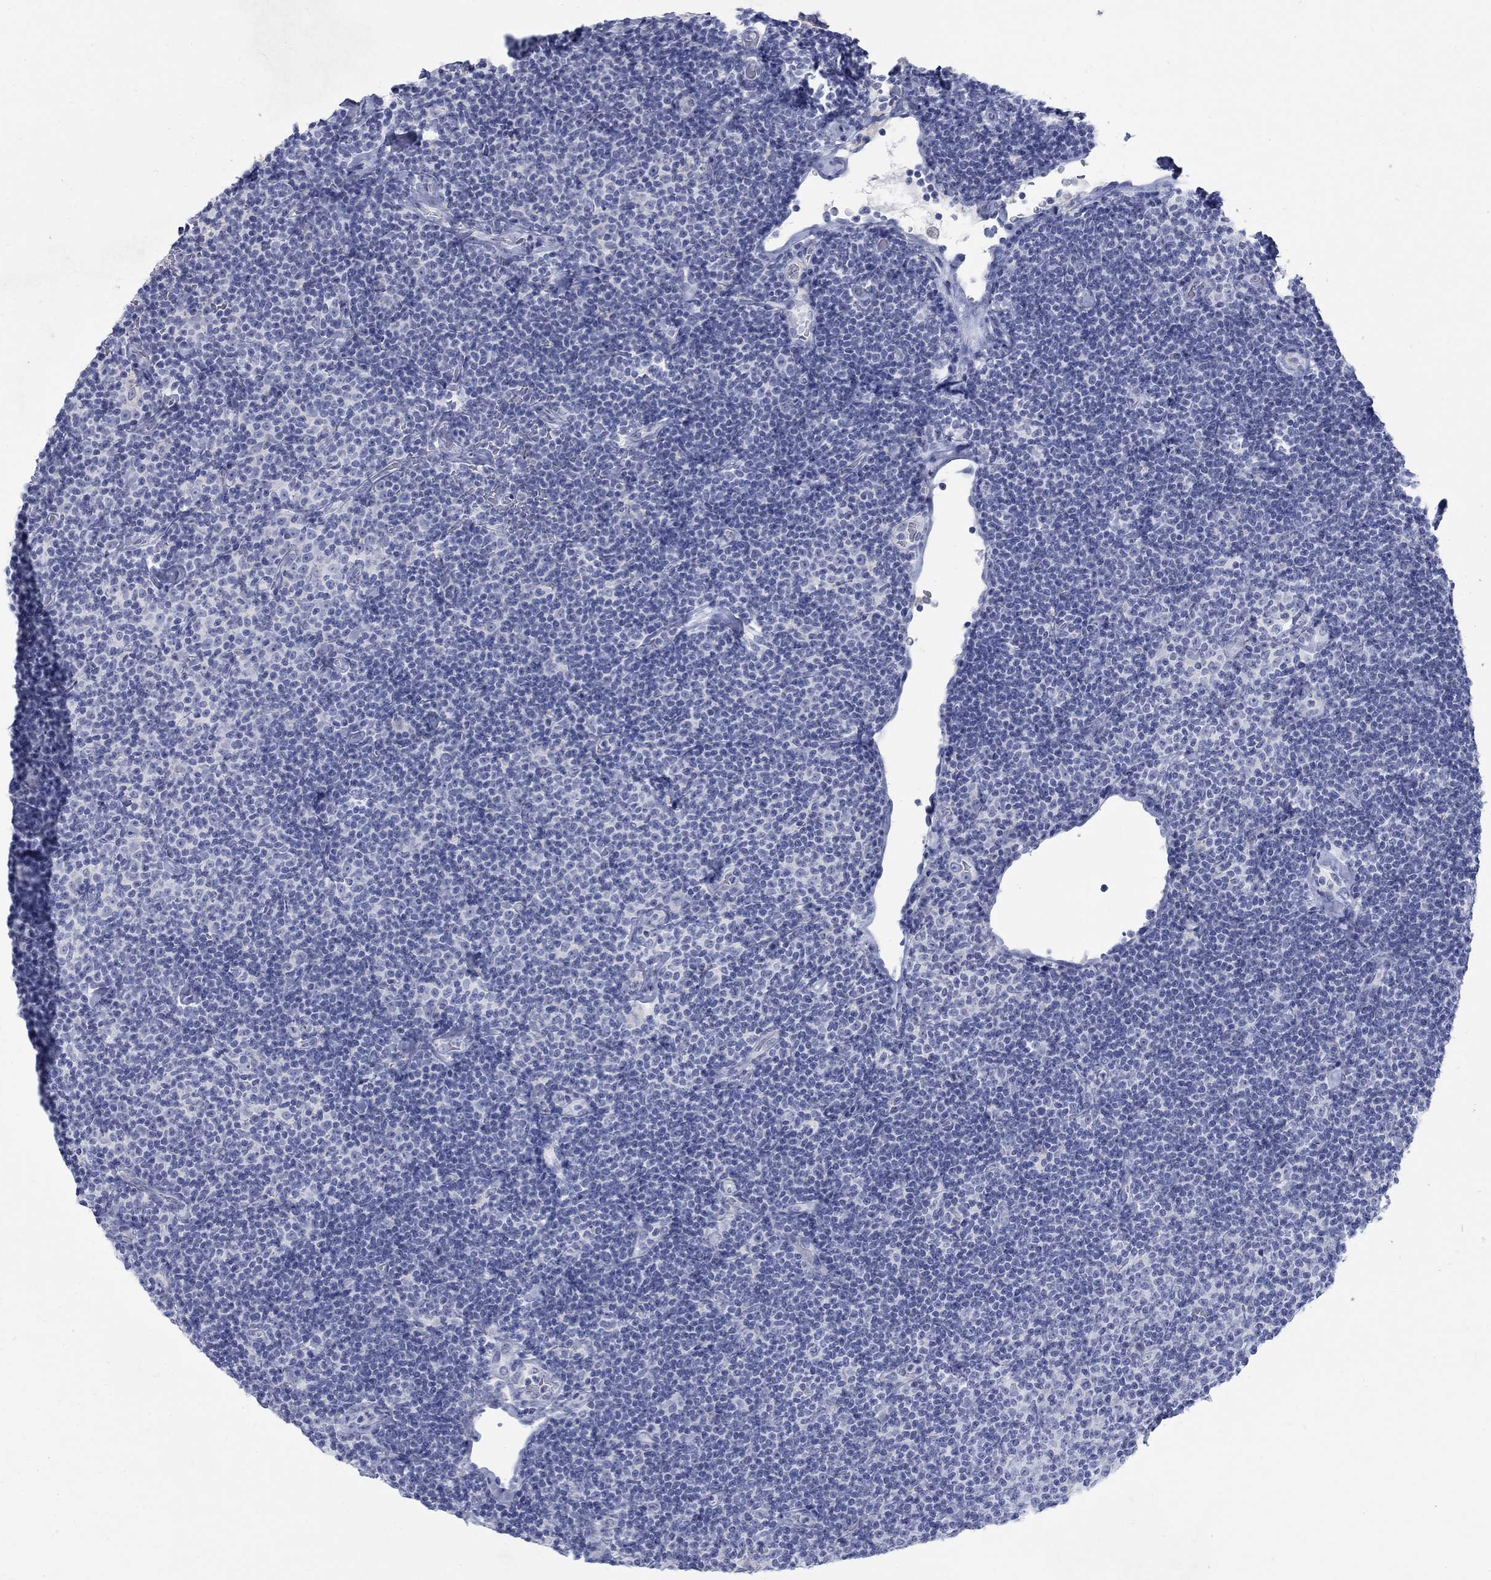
{"staining": {"intensity": "negative", "quantity": "none", "location": "none"}, "tissue": "lymphoma", "cell_type": "Tumor cells", "image_type": "cancer", "snomed": [{"axis": "morphology", "description": "Malignant lymphoma, non-Hodgkin's type, Low grade"}, {"axis": "topography", "description": "Lymph node"}], "caption": "DAB (3,3'-diaminobenzidine) immunohistochemical staining of human lymphoma shows no significant positivity in tumor cells.", "gene": "RFTN2", "patient": {"sex": "male", "age": 81}}